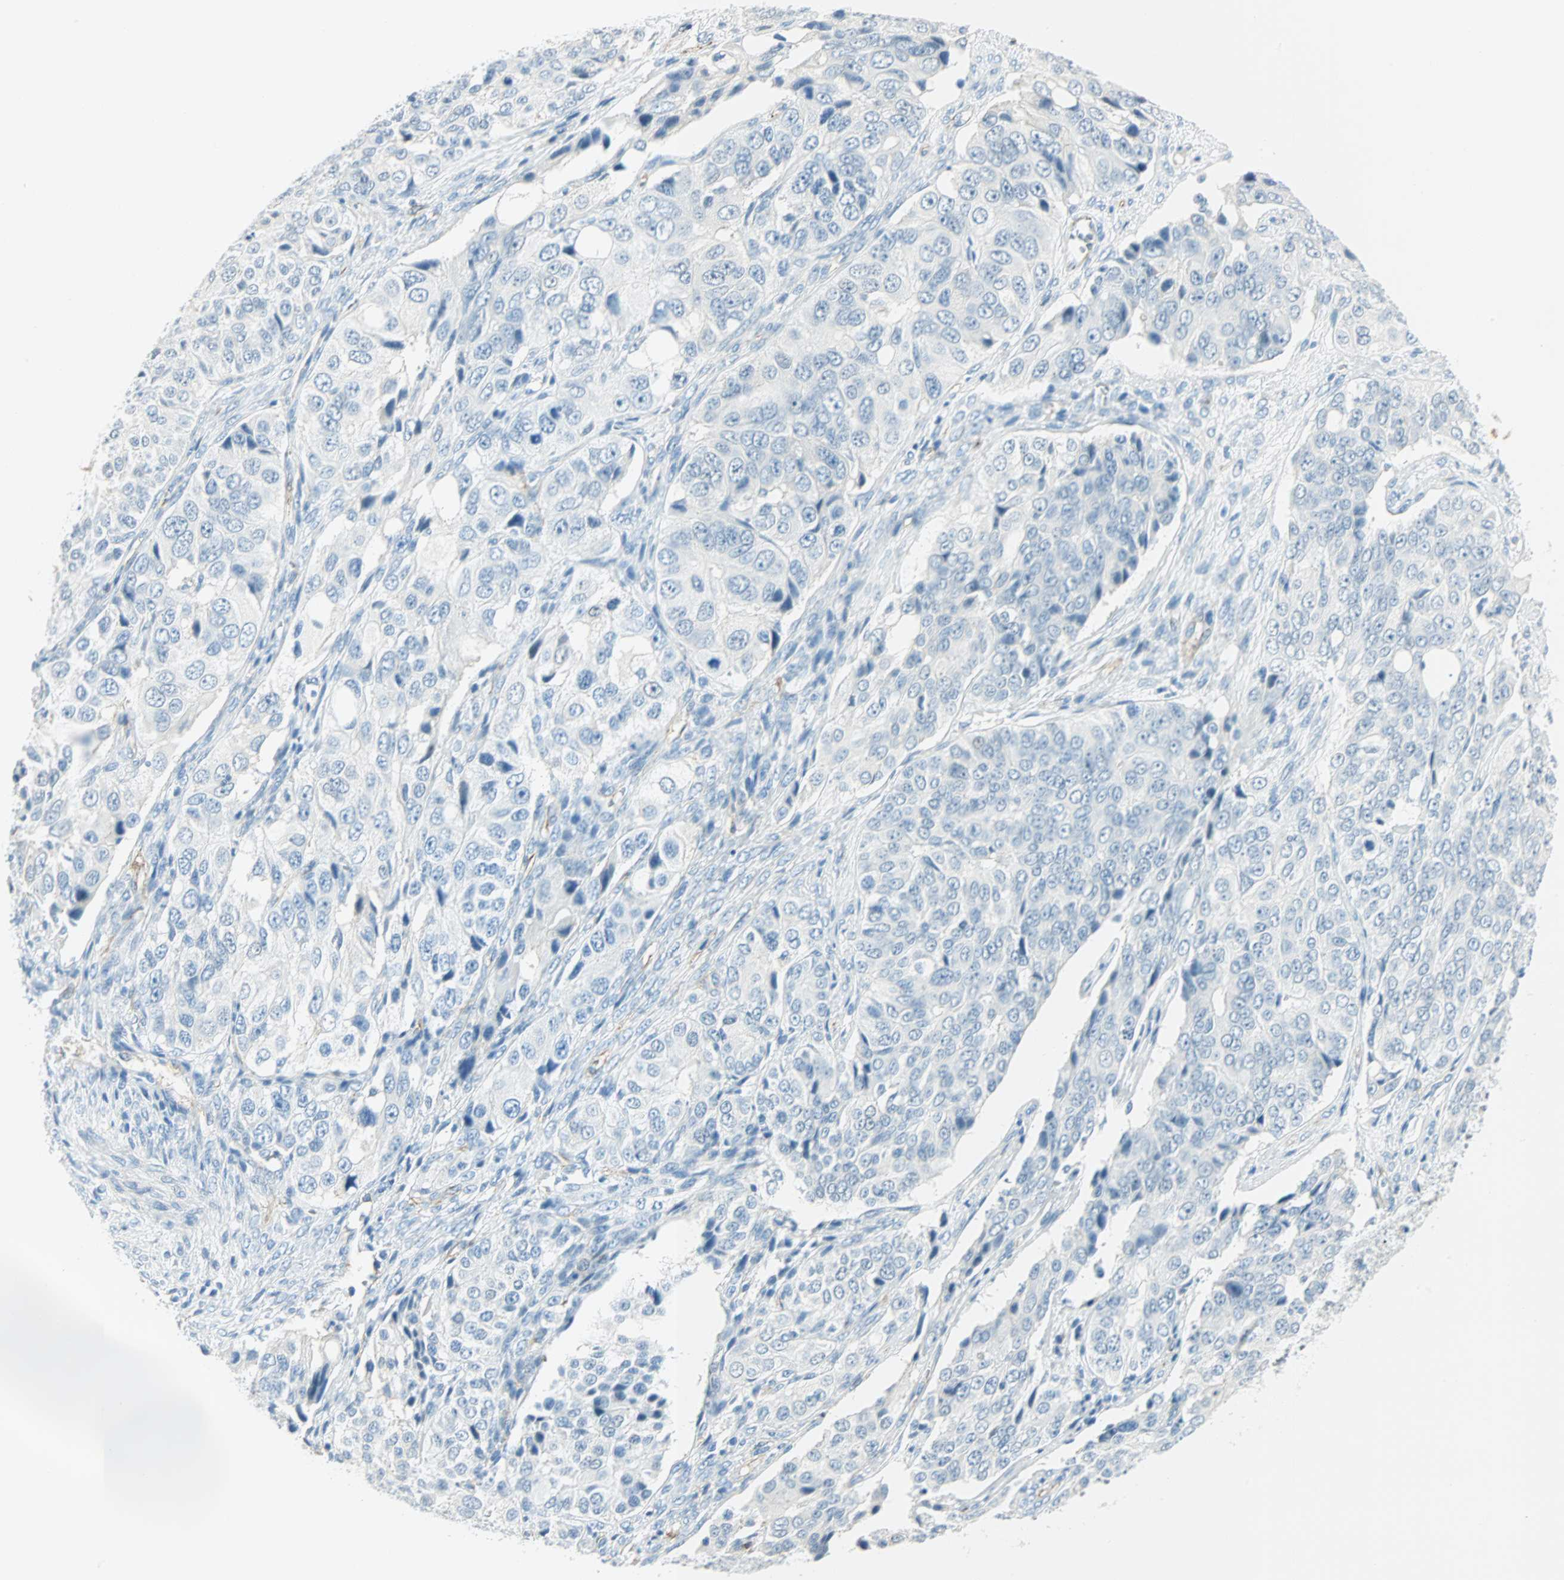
{"staining": {"intensity": "negative", "quantity": "none", "location": "none"}, "tissue": "ovarian cancer", "cell_type": "Tumor cells", "image_type": "cancer", "snomed": [{"axis": "morphology", "description": "Carcinoma, endometroid"}, {"axis": "topography", "description": "Ovary"}], "caption": "This is an immunohistochemistry (IHC) micrograph of ovarian cancer (endometroid carcinoma). There is no staining in tumor cells.", "gene": "VPS9D1", "patient": {"sex": "female", "age": 51}}